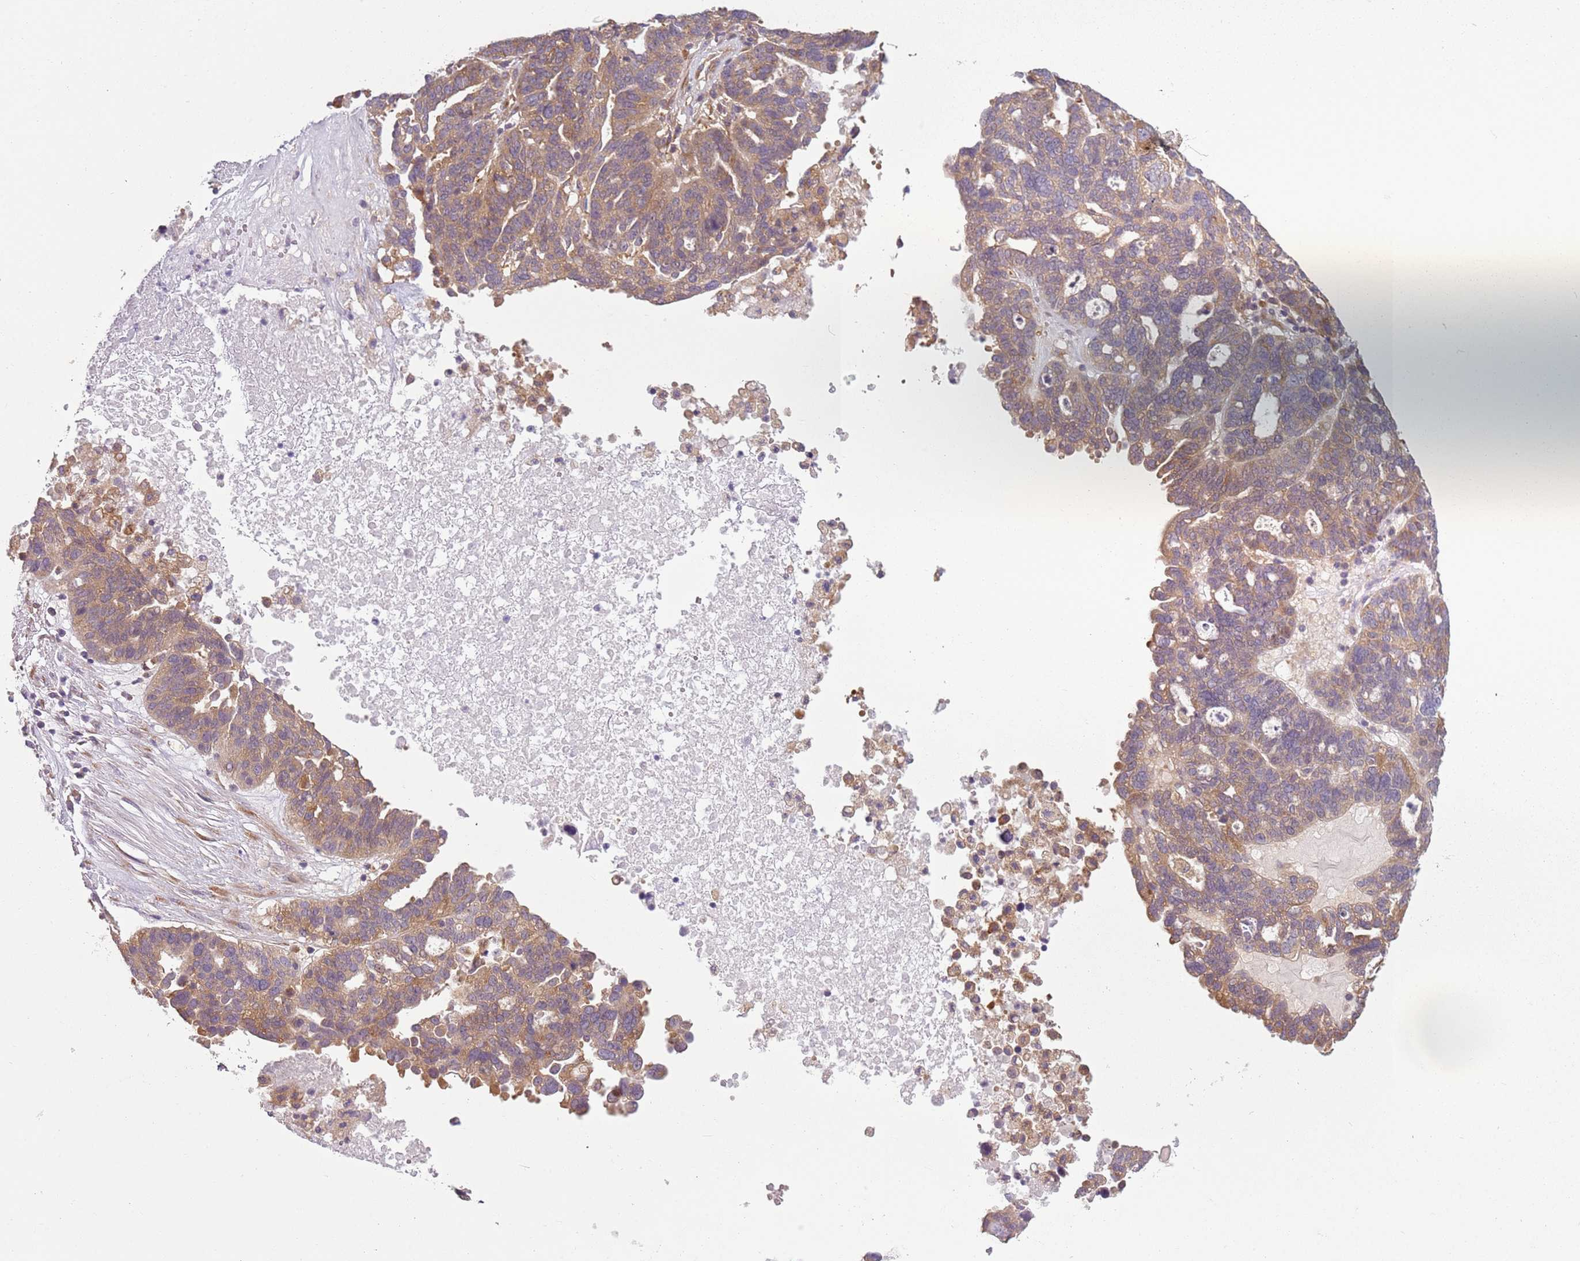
{"staining": {"intensity": "moderate", "quantity": "25%-75%", "location": "cytoplasmic/membranous"}, "tissue": "ovarian cancer", "cell_type": "Tumor cells", "image_type": "cancer", "snomed": [{"axis": "morphology", "description": "Cystadenocarcinoma, serous, NOS"}, {"axis": "topography", "description": "Ovary"}], "caption": "There is medium levels of moderate cytoplasmic/membranous staining in tumor cells of ovarian serous cystadenocarcinoma, as demonstrated by immunohistochemical staining (brown color).", "gene": "RPS28", "patient": {"sex": "female", "age": 59}}